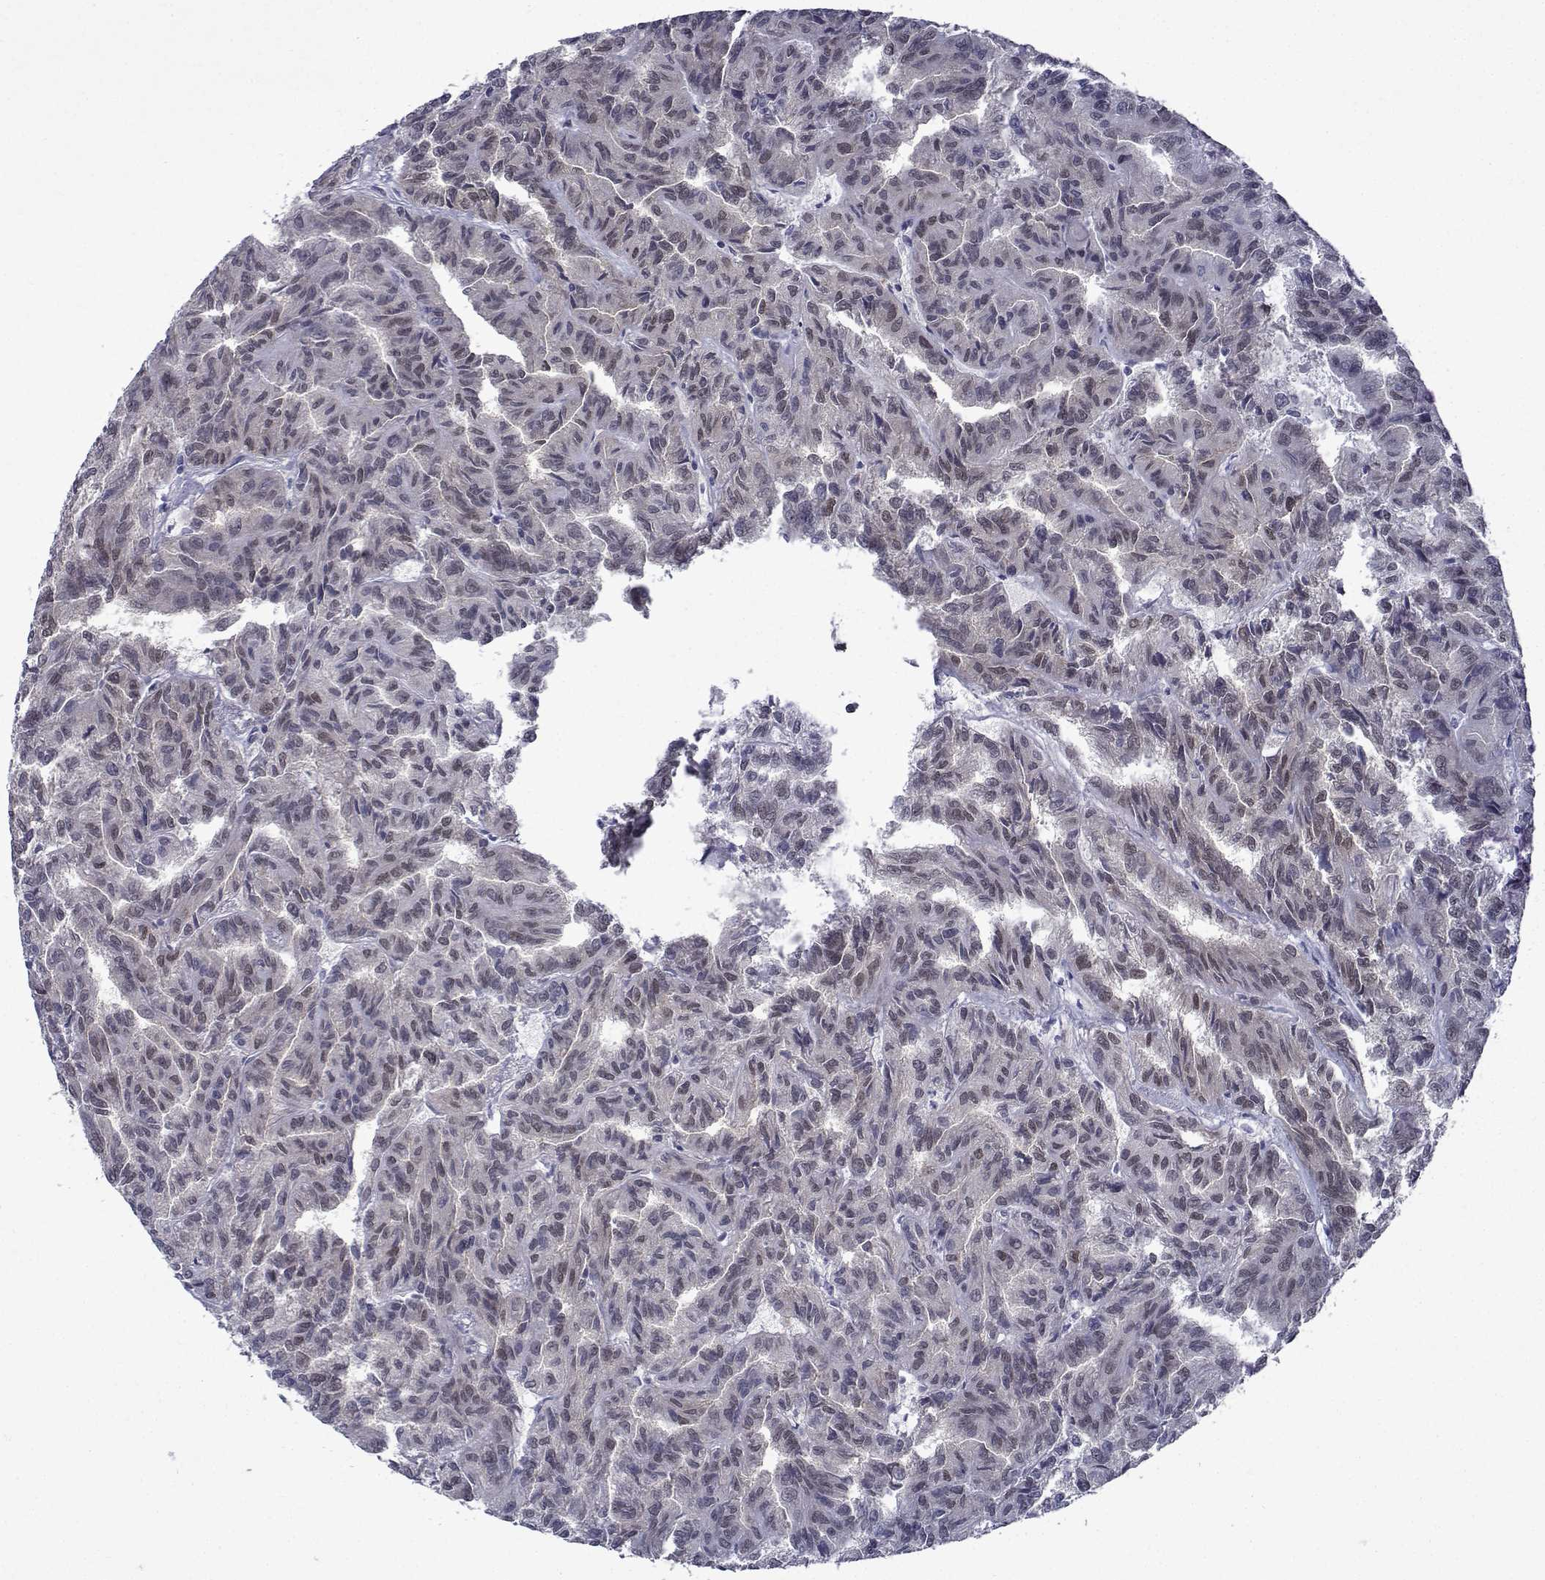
{"staining": {"intensity": "weak", "quantity": "<25%", "location": "nuclear"}, "tissue": "renal cancer", "cell_type": "Tumor cells", "image_type": "cancer", "snomed": [{"axis": "morphology", "description": "Adenocarcinoma, NOS"}, {"axis": "topography", "description": "Kidney"}], "caption": "Immunohistochemical staining of human renal cancer (adenocarcinoma) shows no significant positivity in tumor cells.", "gene": "RBM24", "patient": {"sex": "male", "age": 79}}